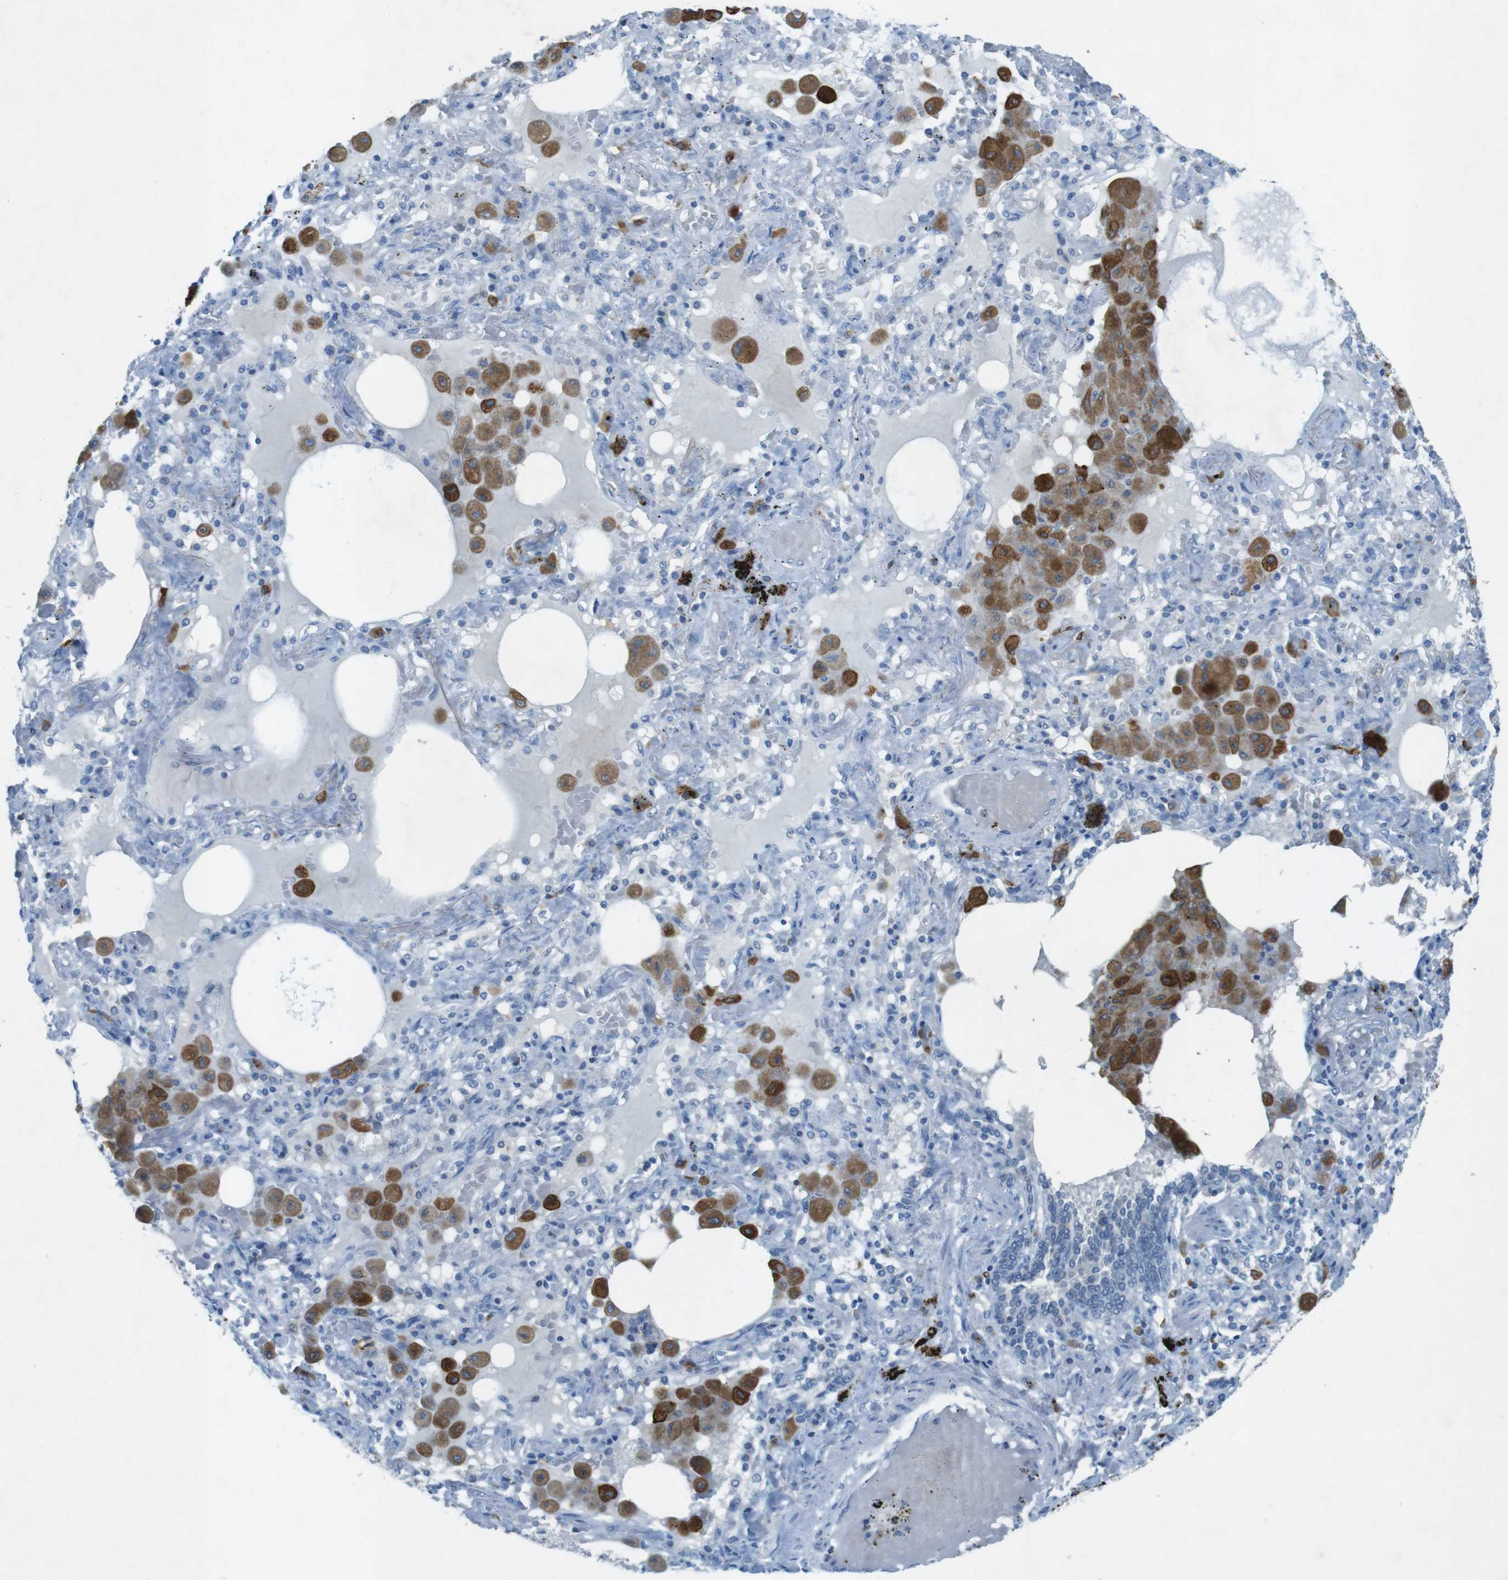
{"staining": {"intensity": "negative", "quantity": "none", "location": "none"}, "tissue": "lung cancer", "cell_type": "Tumor cells", "image_type": "cancer", "snomed": [{"axis": "morphology", "description": "Squamous cell carcinoma, NOS"}, {"axis": "topography", "description": "Lung"}], "caption": "DAB immunohistochemical staining of lung cancer exhibits no significant positivity in tumor cells.", "gene": "CD320", "patient": {"sex": "female", "age": 47}}